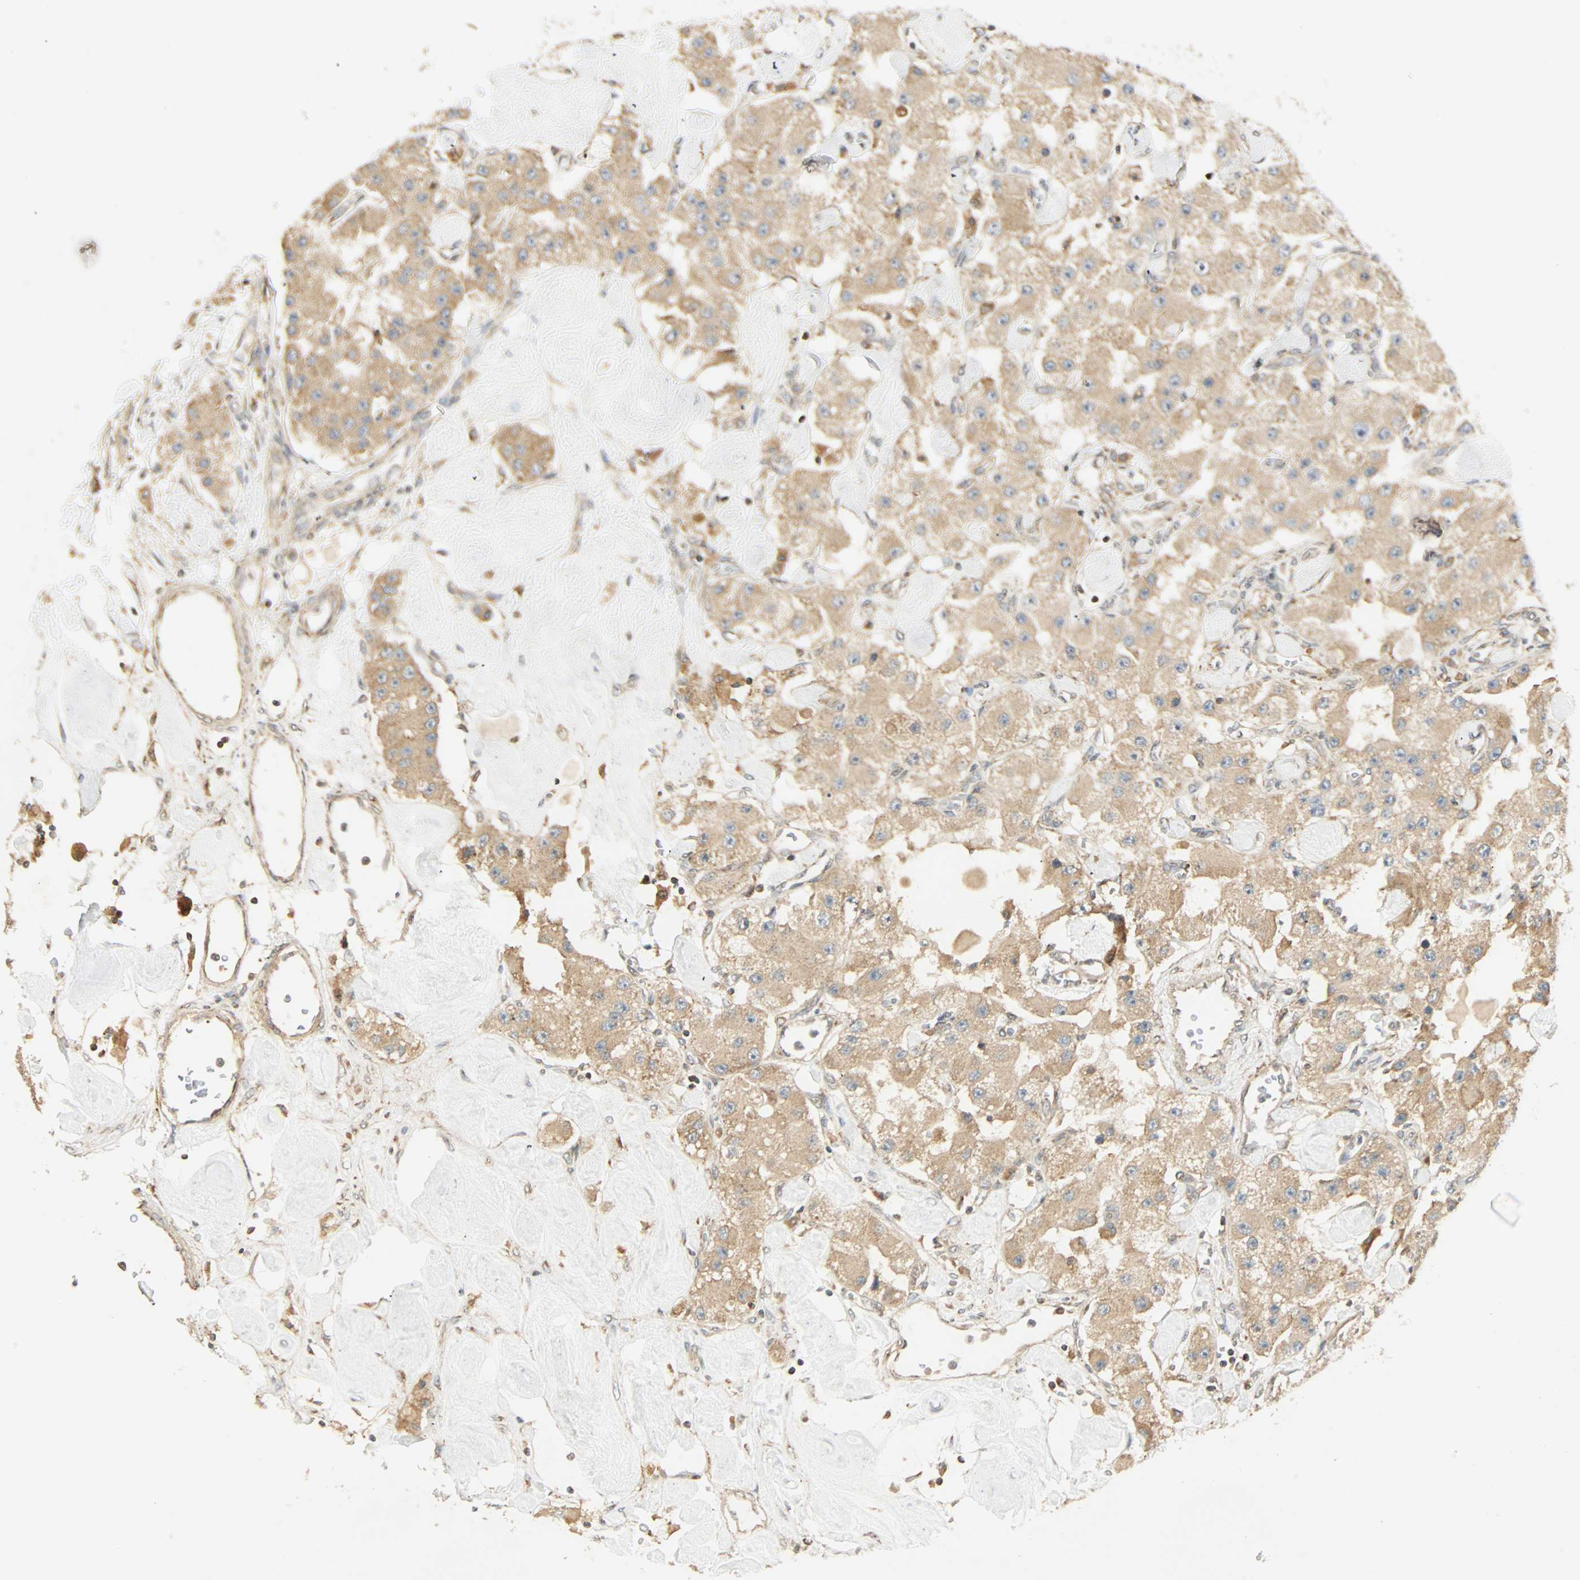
{"staining": {"intensity": "moderate", "quantity": ">75%", "location": "cytoplasmic/membranous"}, "tissue": "carcinoid", "cell_type": "Tumor cells", "image_type": "cancer", "snomed": [{"axis": "morphology", "description": "Carcinoid, malignant, NOS"}, {"axis": "topography", "description": "Pancreas"}], "caption": "The immunohistochemical stain labels moderate cytoplasmic/membranous positivity in tumor cells of carcinoid (malignant) tissue. (brown staining indicates protein expression, while blue staining denotes nuclei).", "gene": "PNPLA6", "patient": {"sex": "male", "age": 41}}